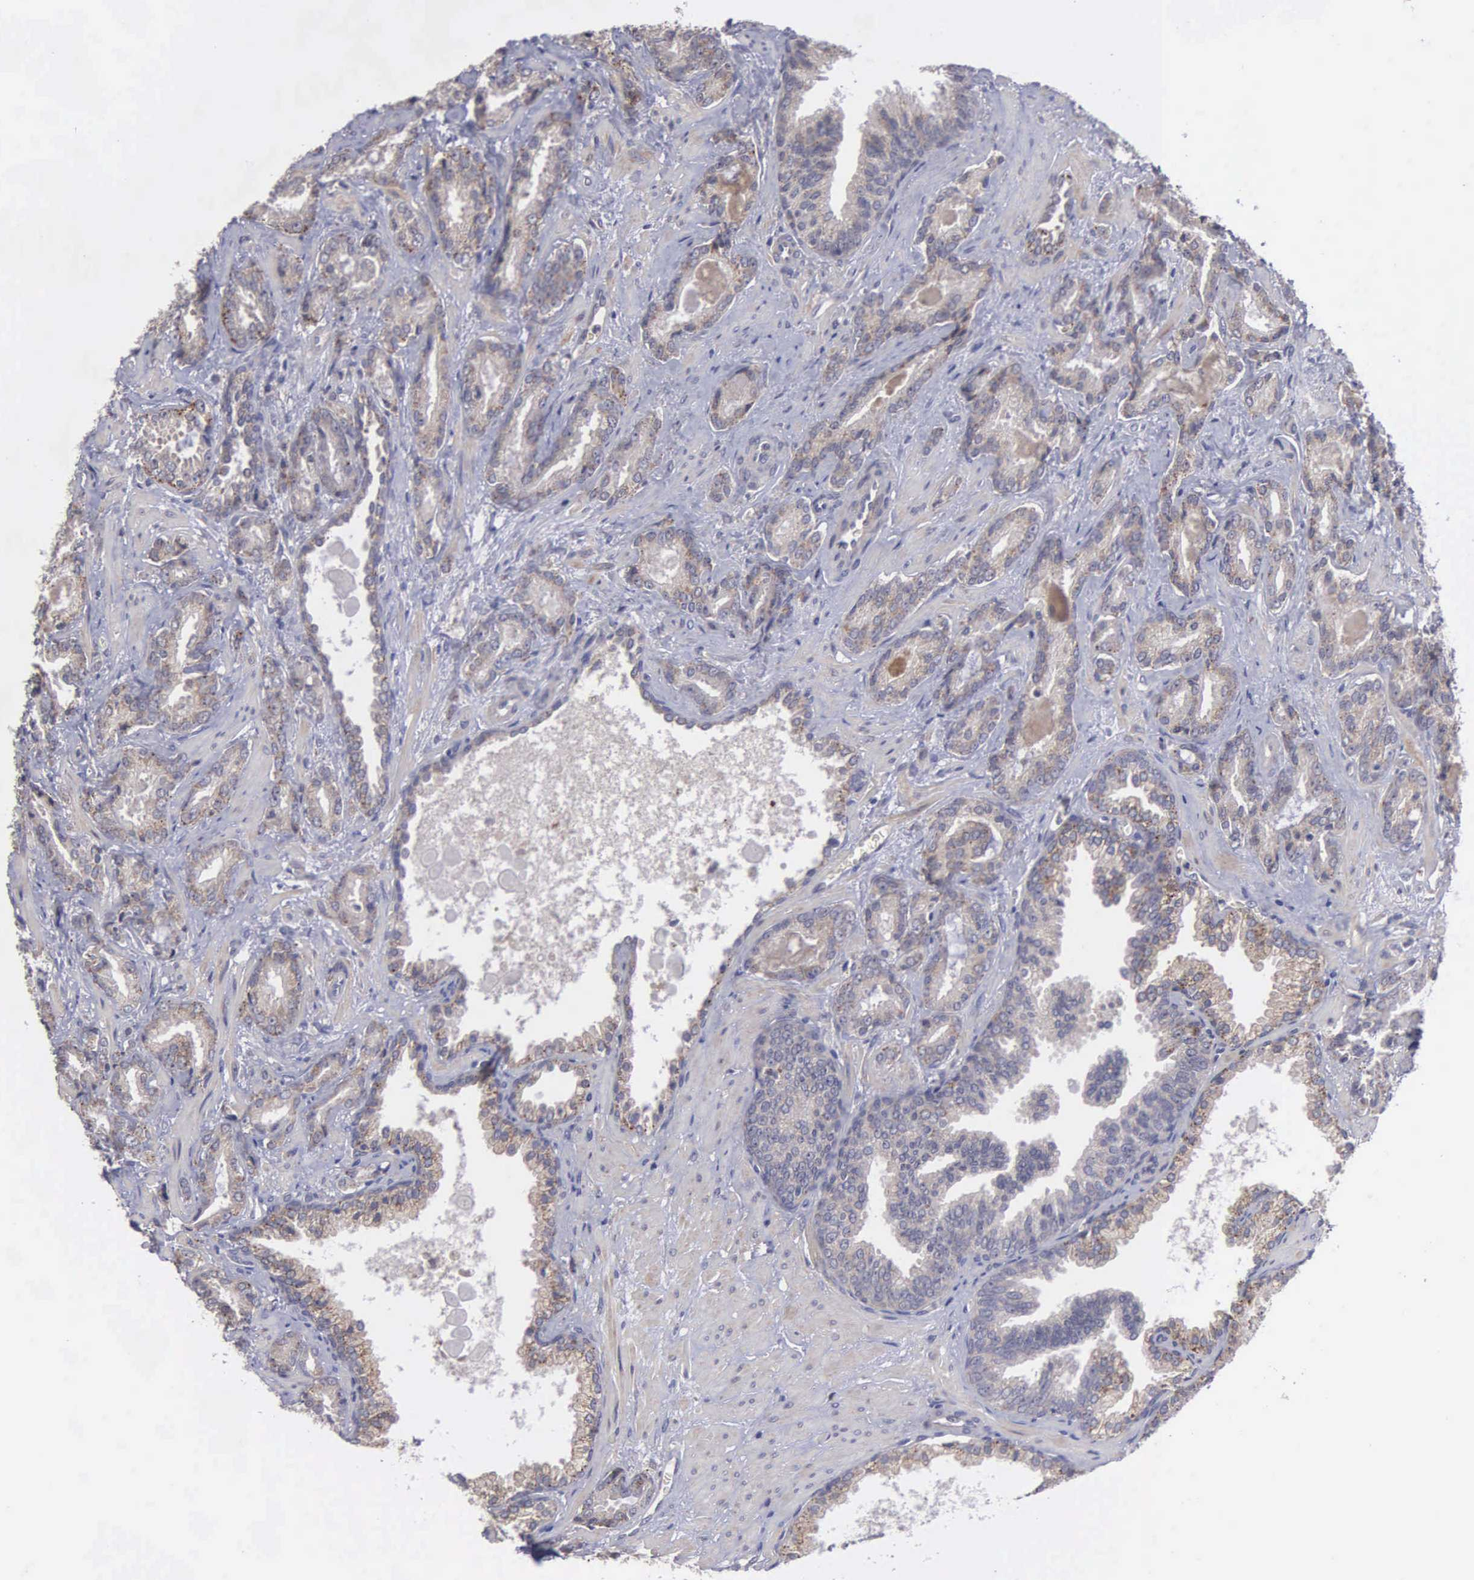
{"staining": {"intensity": "weak", "quantity": ">75%", "location": "cytoplasmic/membranous"}, "tissue": "prostate cancer", "cell_type": "Tumor cells", "image_type": "cancer", "snomed": [{"axis": "morphology", "description": "Adenocarcinoma, Medium grade"}, {"axis": "topography", "description": "Prostate"}], "caption": "This is a photomicrograph of immunohistochemistry (IHC) staining of adenocarcinoma (medium-grade) (prostate), which shows weak expression in the cytoplasmic/membranous of tumor cells.", "gene": "RTL10", "patient": {"sex": "male", "age": 64}}